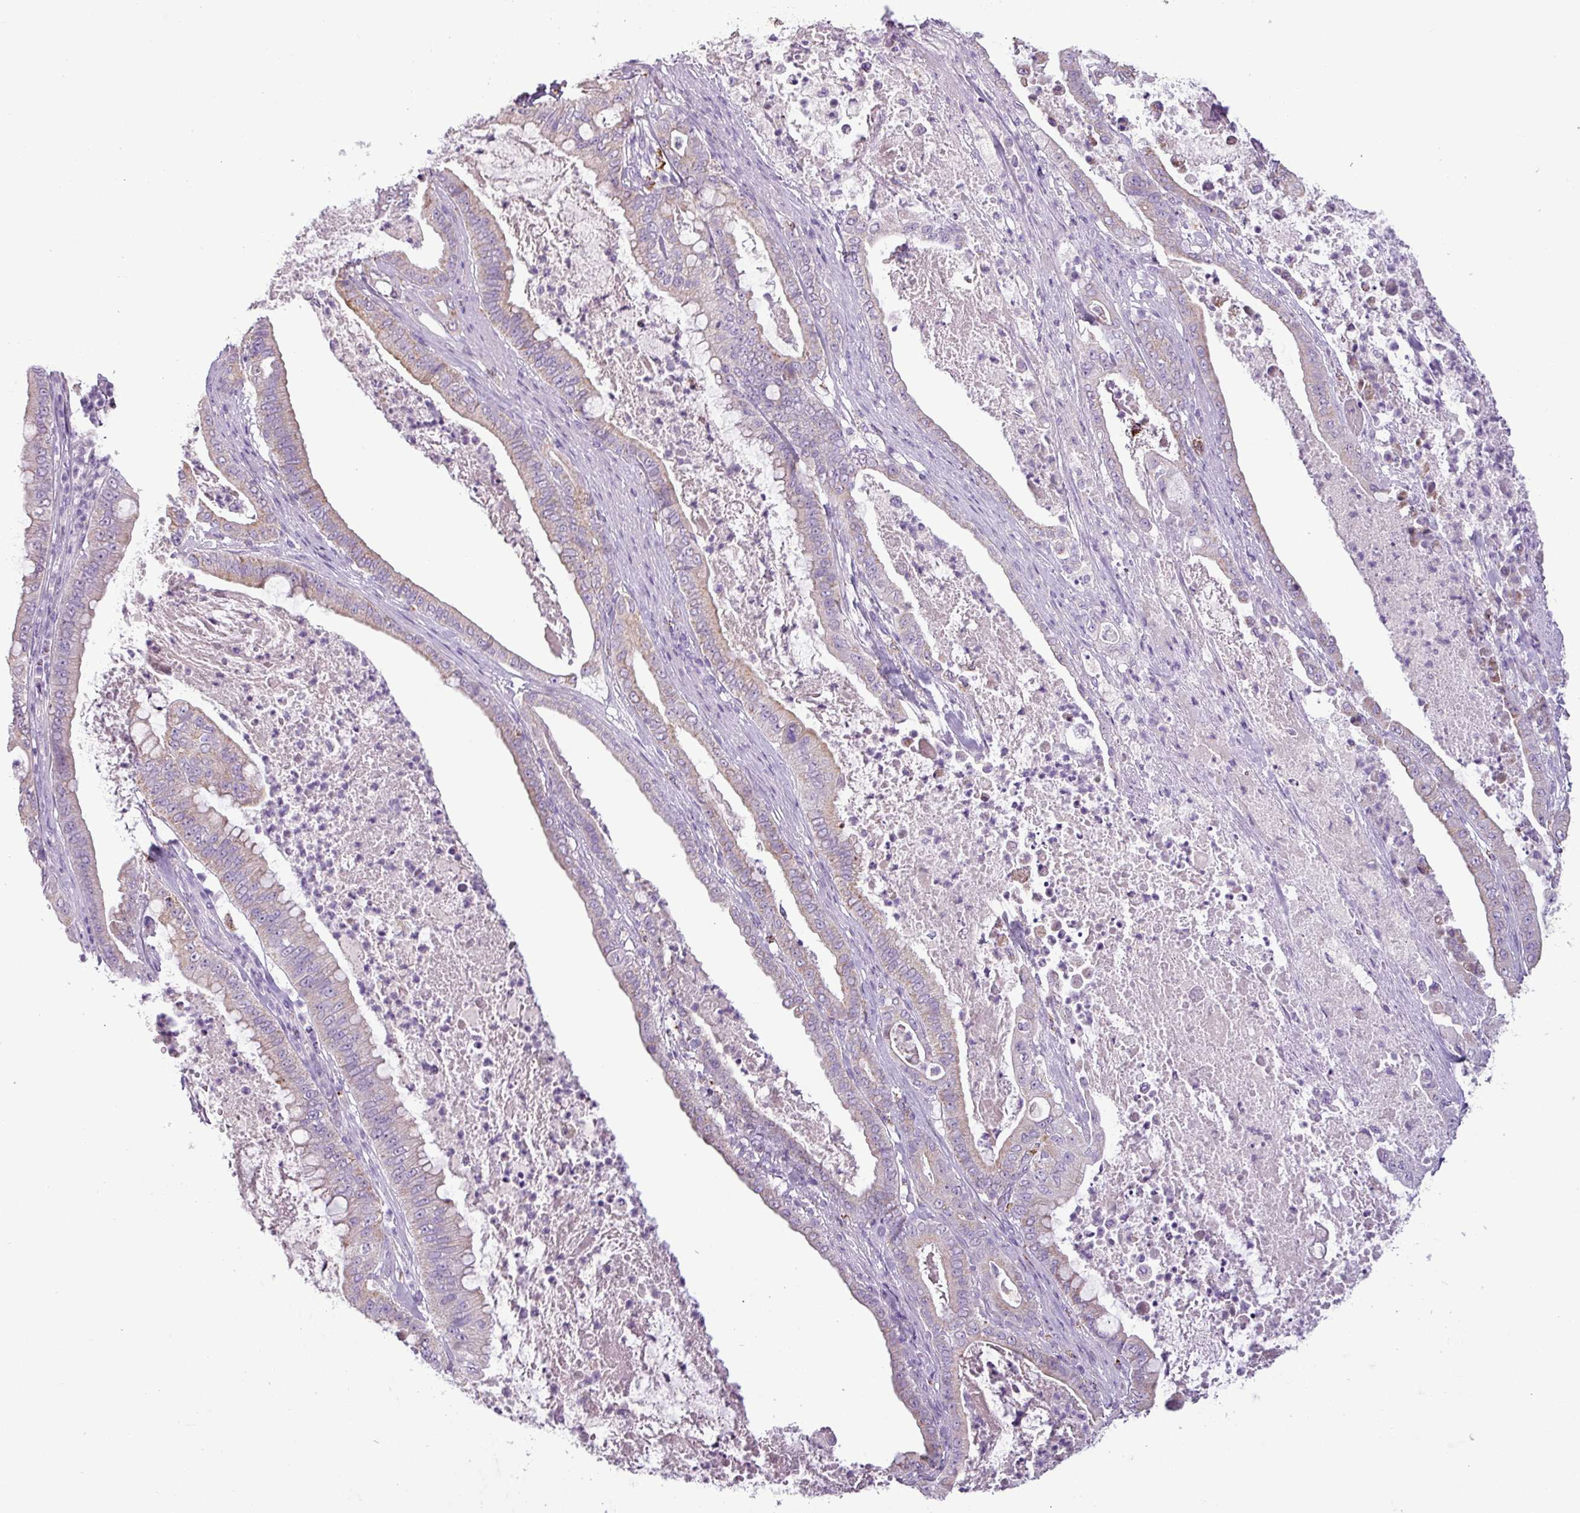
{"staining": {"intensity": "weak", "quantity": "25%-75%", "location": "cytoplasmic/membranous"}, "tissue": "pancreatic cancer", "cell_type": "Tumor cells", "image_type": "cancer", "snomed": [{"axis": "morphology", "description": "Adenocarcinoma, NOS"}, {"axis": "topography", "description": "Pancreas"}], "caption": "Pancreatic adenocarcinoma was stained to show a protein in brown. There is low levels of weak cytoplasmic/membranous expression in about 25%-75% of tumor cells. The protein of interest is stained brown, and the nuclei are stained in blue (DAB IHC with brightfield microscopy, high magnification).", "gene": "ZNF667", "patient": {"sex": "male", "age": 71}}